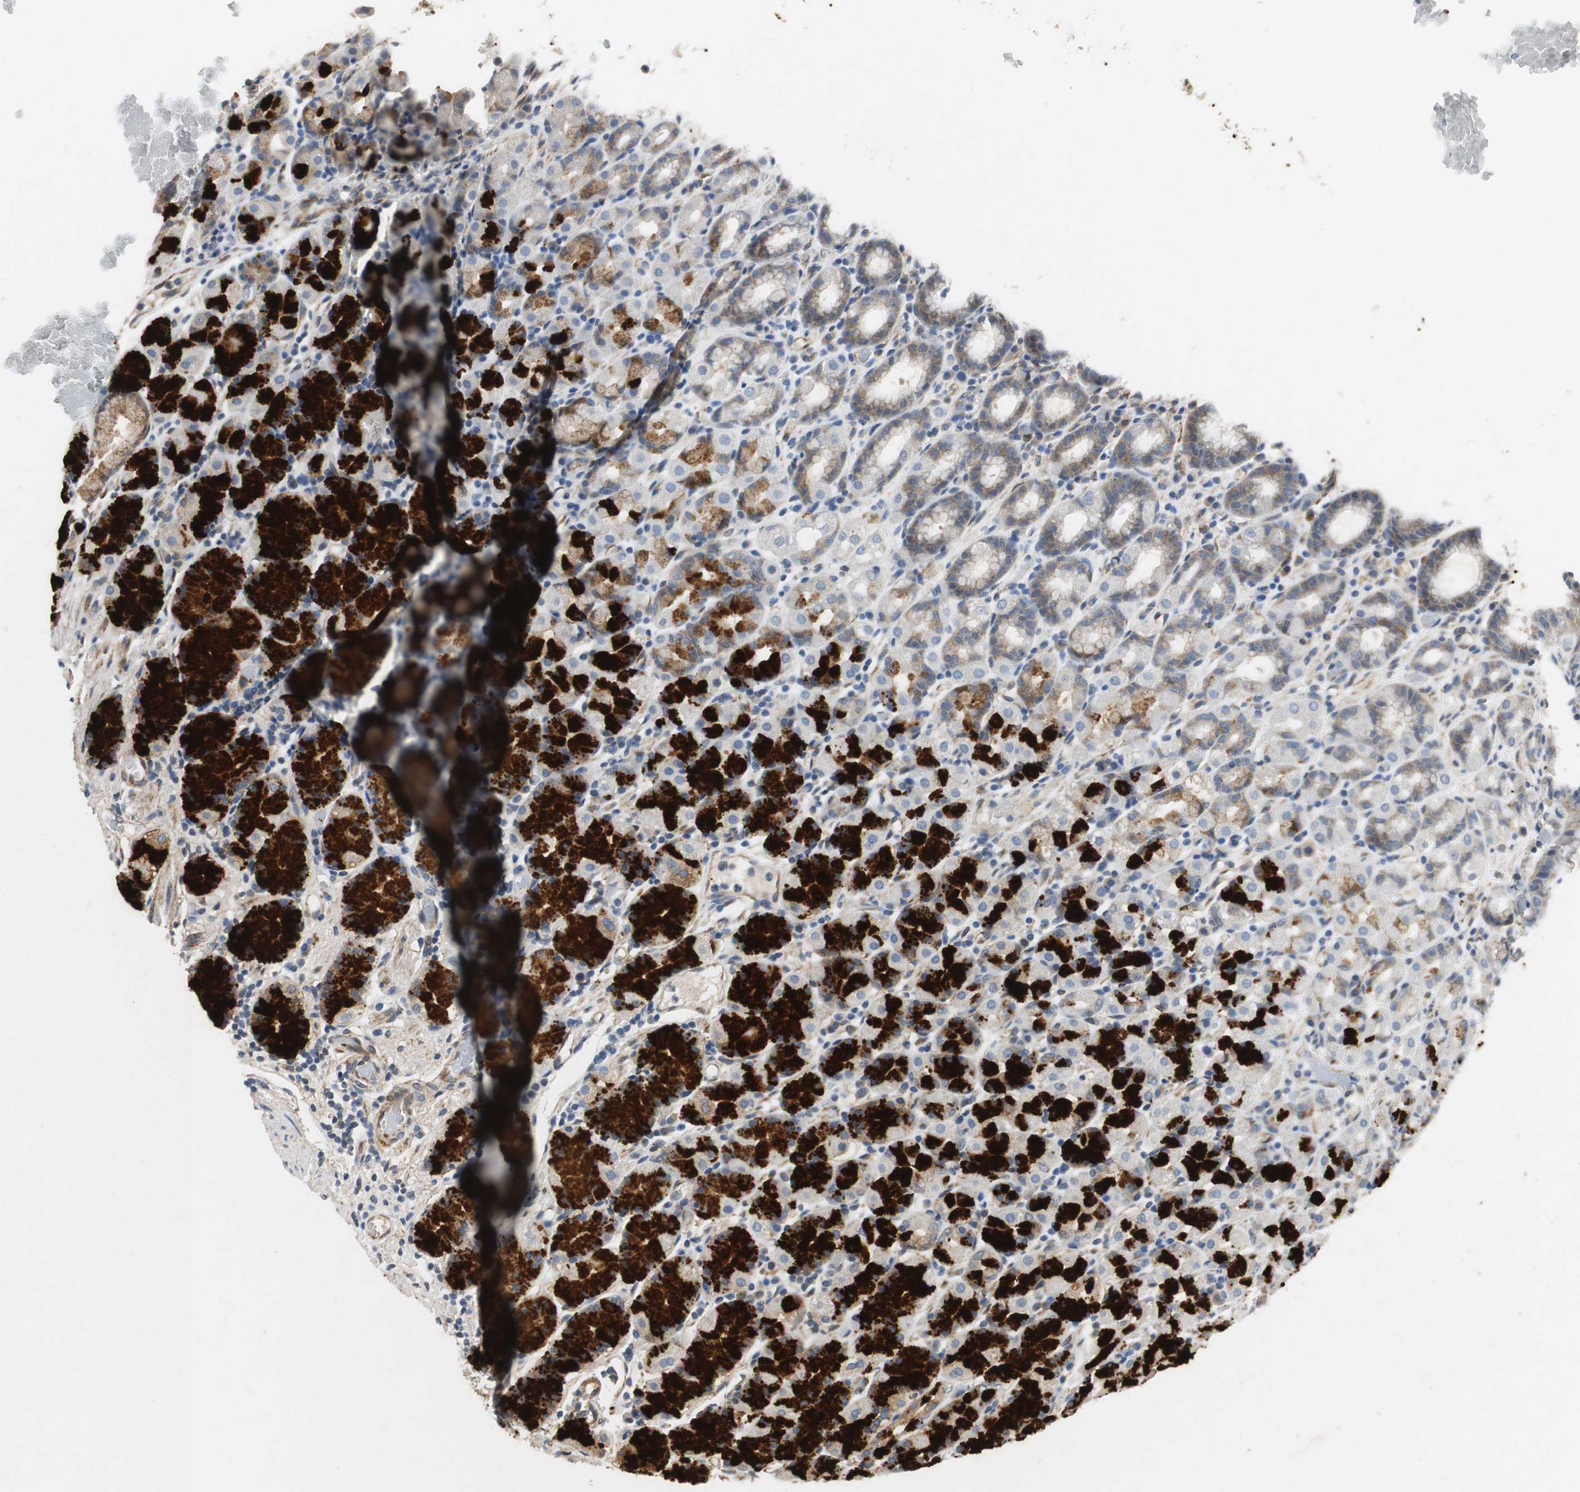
{"staining": {"intensity": "strong", "quantity": "25%-75%", "location": "cytoplasmic/membranous"}, "tissue": "stomach", "cell_type": "Glandular cells", "image_type": "normal", "snomed": [{"axis": "morphology", "description": "Normal tissue, NOS"}, {"axis": "topography", "description": "Stomach, upper"}], "caption": "Glandular cells display high levels of strong cytoplasmic/membranous staining in about 25%-75% of cells in normal stomach. The staining was performed using DAB to visualize the protein expression in brown, while the nuclei were stained in blue with hematoxylin (Magnification: 20x).", "gene": "ISCU", "patient": {"sex": "male", "age": 68}}